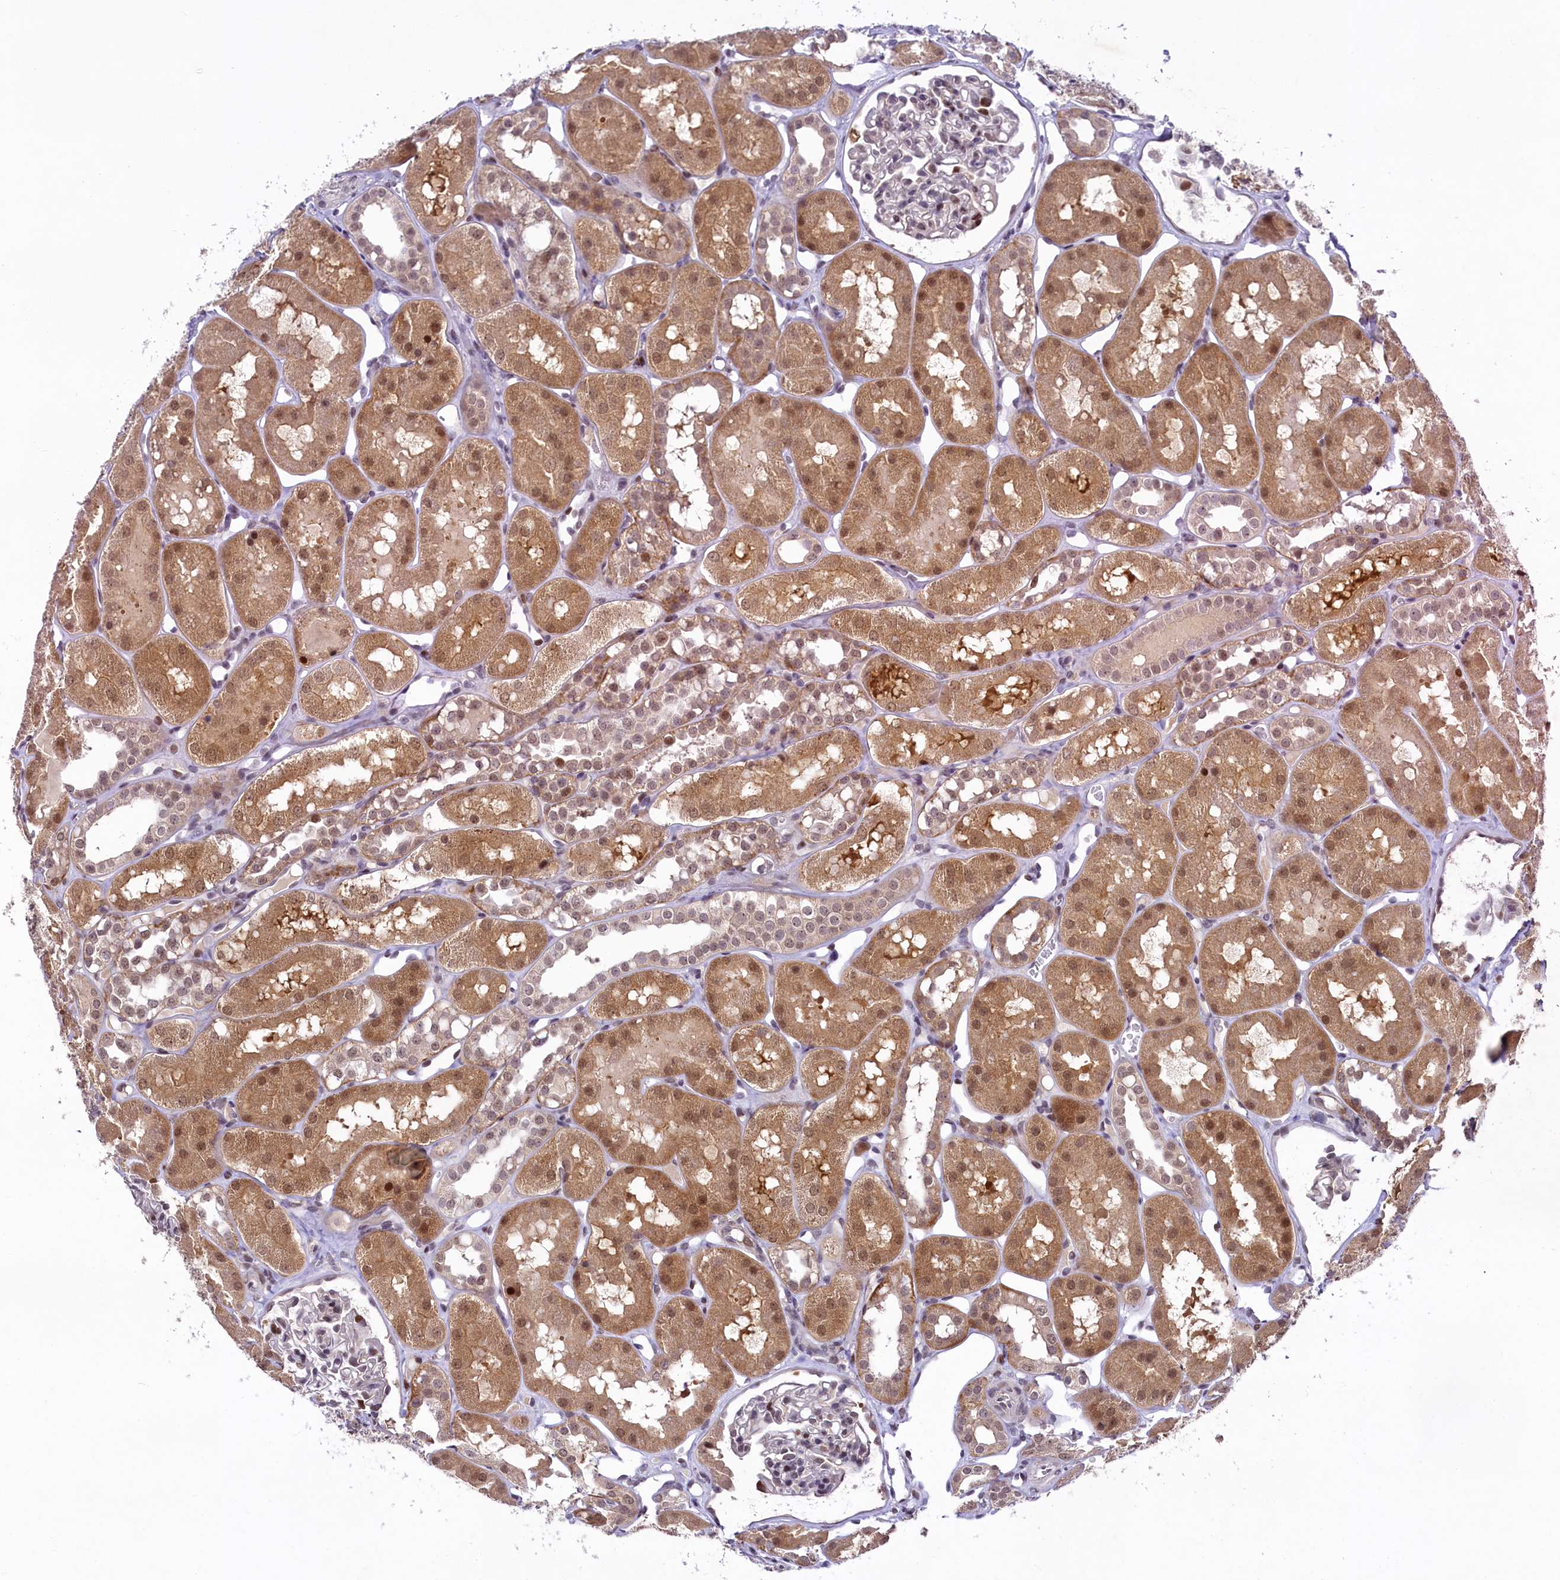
{"staining": {"intensity": "moderate", "quantity": "25%-75%", "location": "nuclear"}, "tissue": "kidney", "cell_type": "Cells in glomeruli", "image_type": "normal", "snomed": [{"axis": "morphology", "description": "Normal tissue, NOS"}, {"axis": "topography", "description": "Kidney"}], "caption": "Kidney stained with immunohistochemistry reveals moderate nuclear positivity in approximately 25%-75% of cells in glomeruli. The protein is stained brown, and the nuclei are stained in blue (DAB IHC with brightfield microscopy, high magnification).", "gene": "ANKS3", "patient": {"sex": "male", "age": 16}}